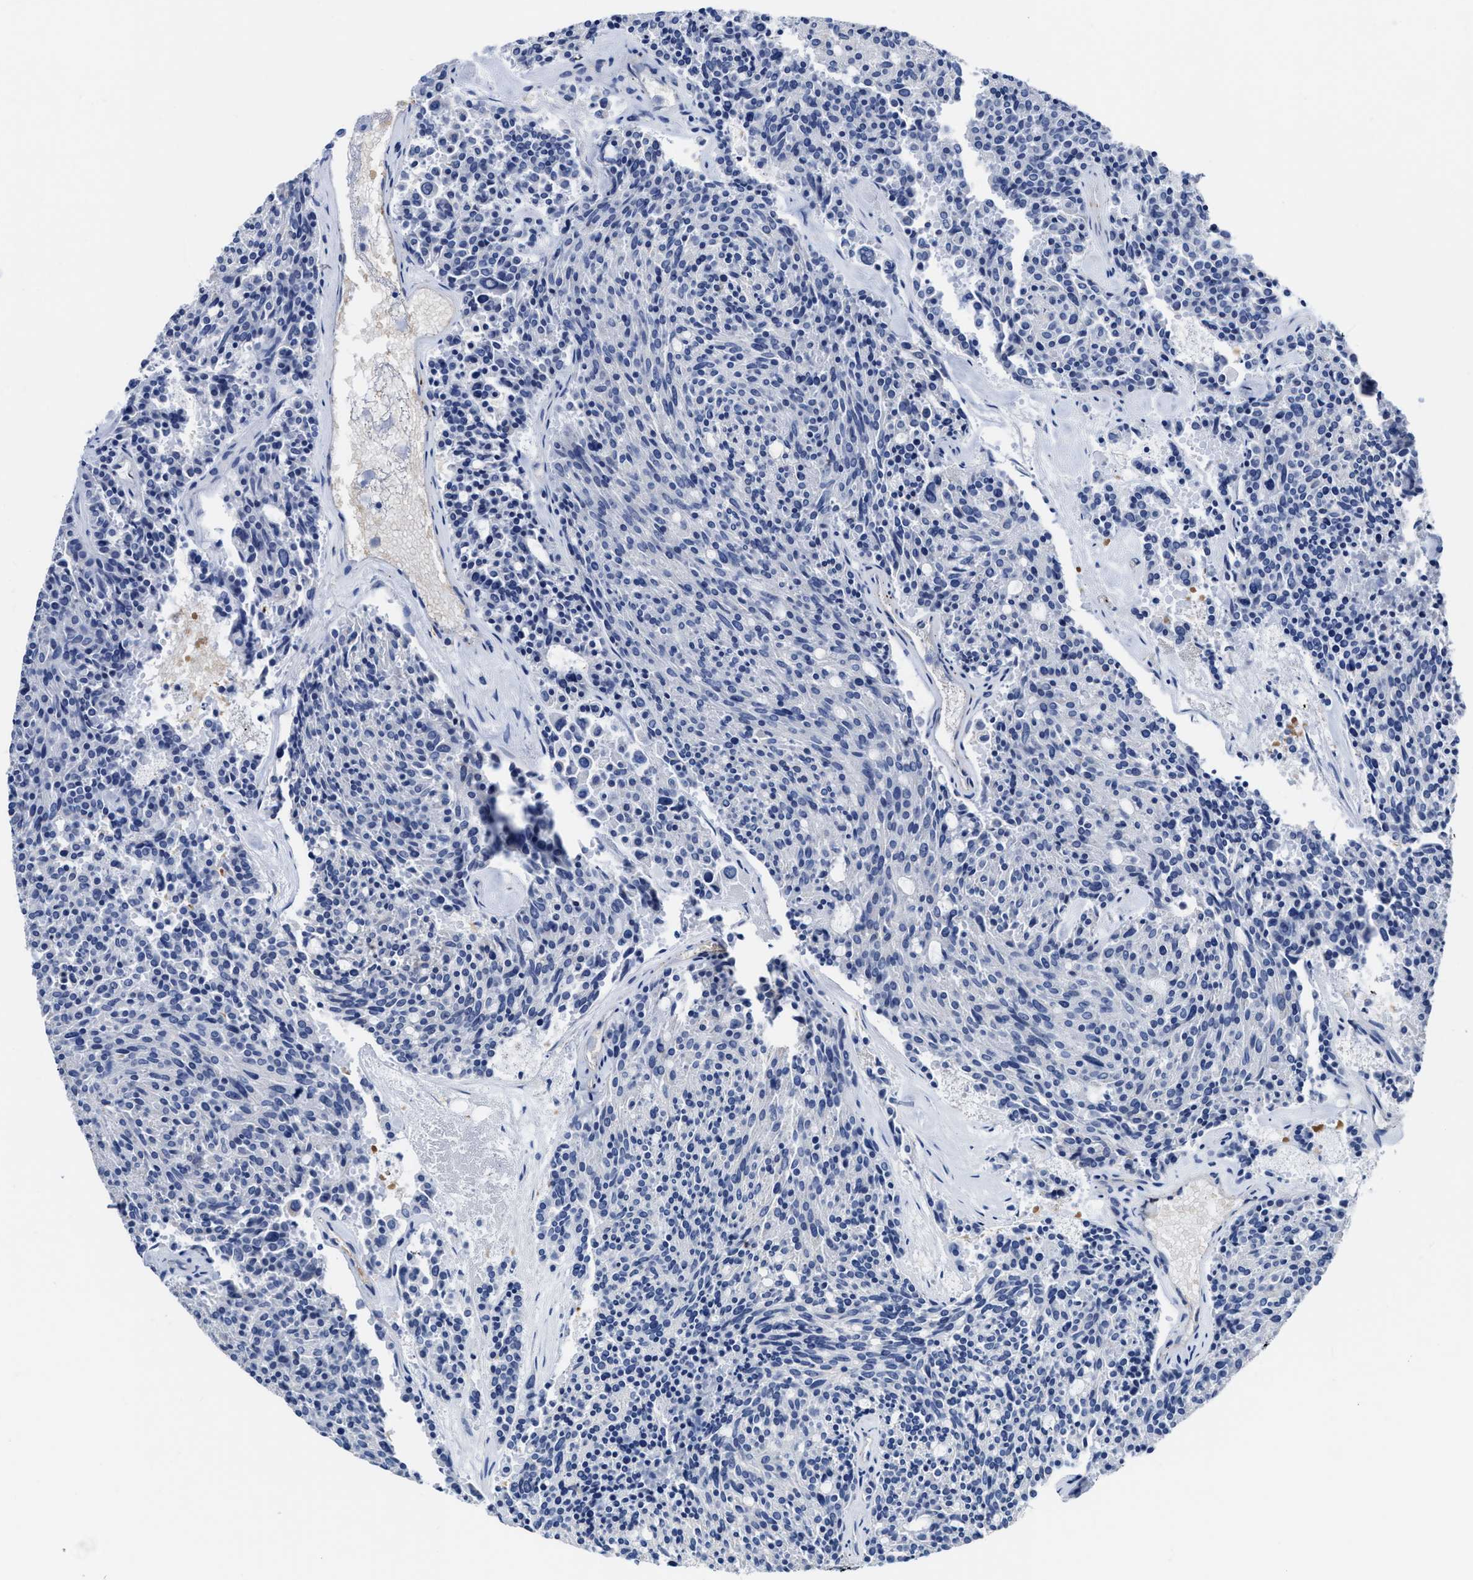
{"staining": {"intensity": "negative", "quantity": "none", "location": "none"}, "tissue": "carcinoid", "cell_type": "Tumor cells", "image_type": "cancer", "snomed": [{"axis": "morphology", "description": "Carcinoid, malignant, NOS"}, {"axis": "topography", "description": "Pancreas"}], "caption": "DAB immunohistochemical staining of carcinoid (malignant) reveals no significant expression in tumor cells. The staining was performed using DAB (3,3'-diaminobenzidine) to visualize the protein expression in brown, while the nuclei were stained in blue with hematoxylin (Magnification: 20x).", "gene": "KCNMB3", "patient": {"sex": "female", "age": 54}}